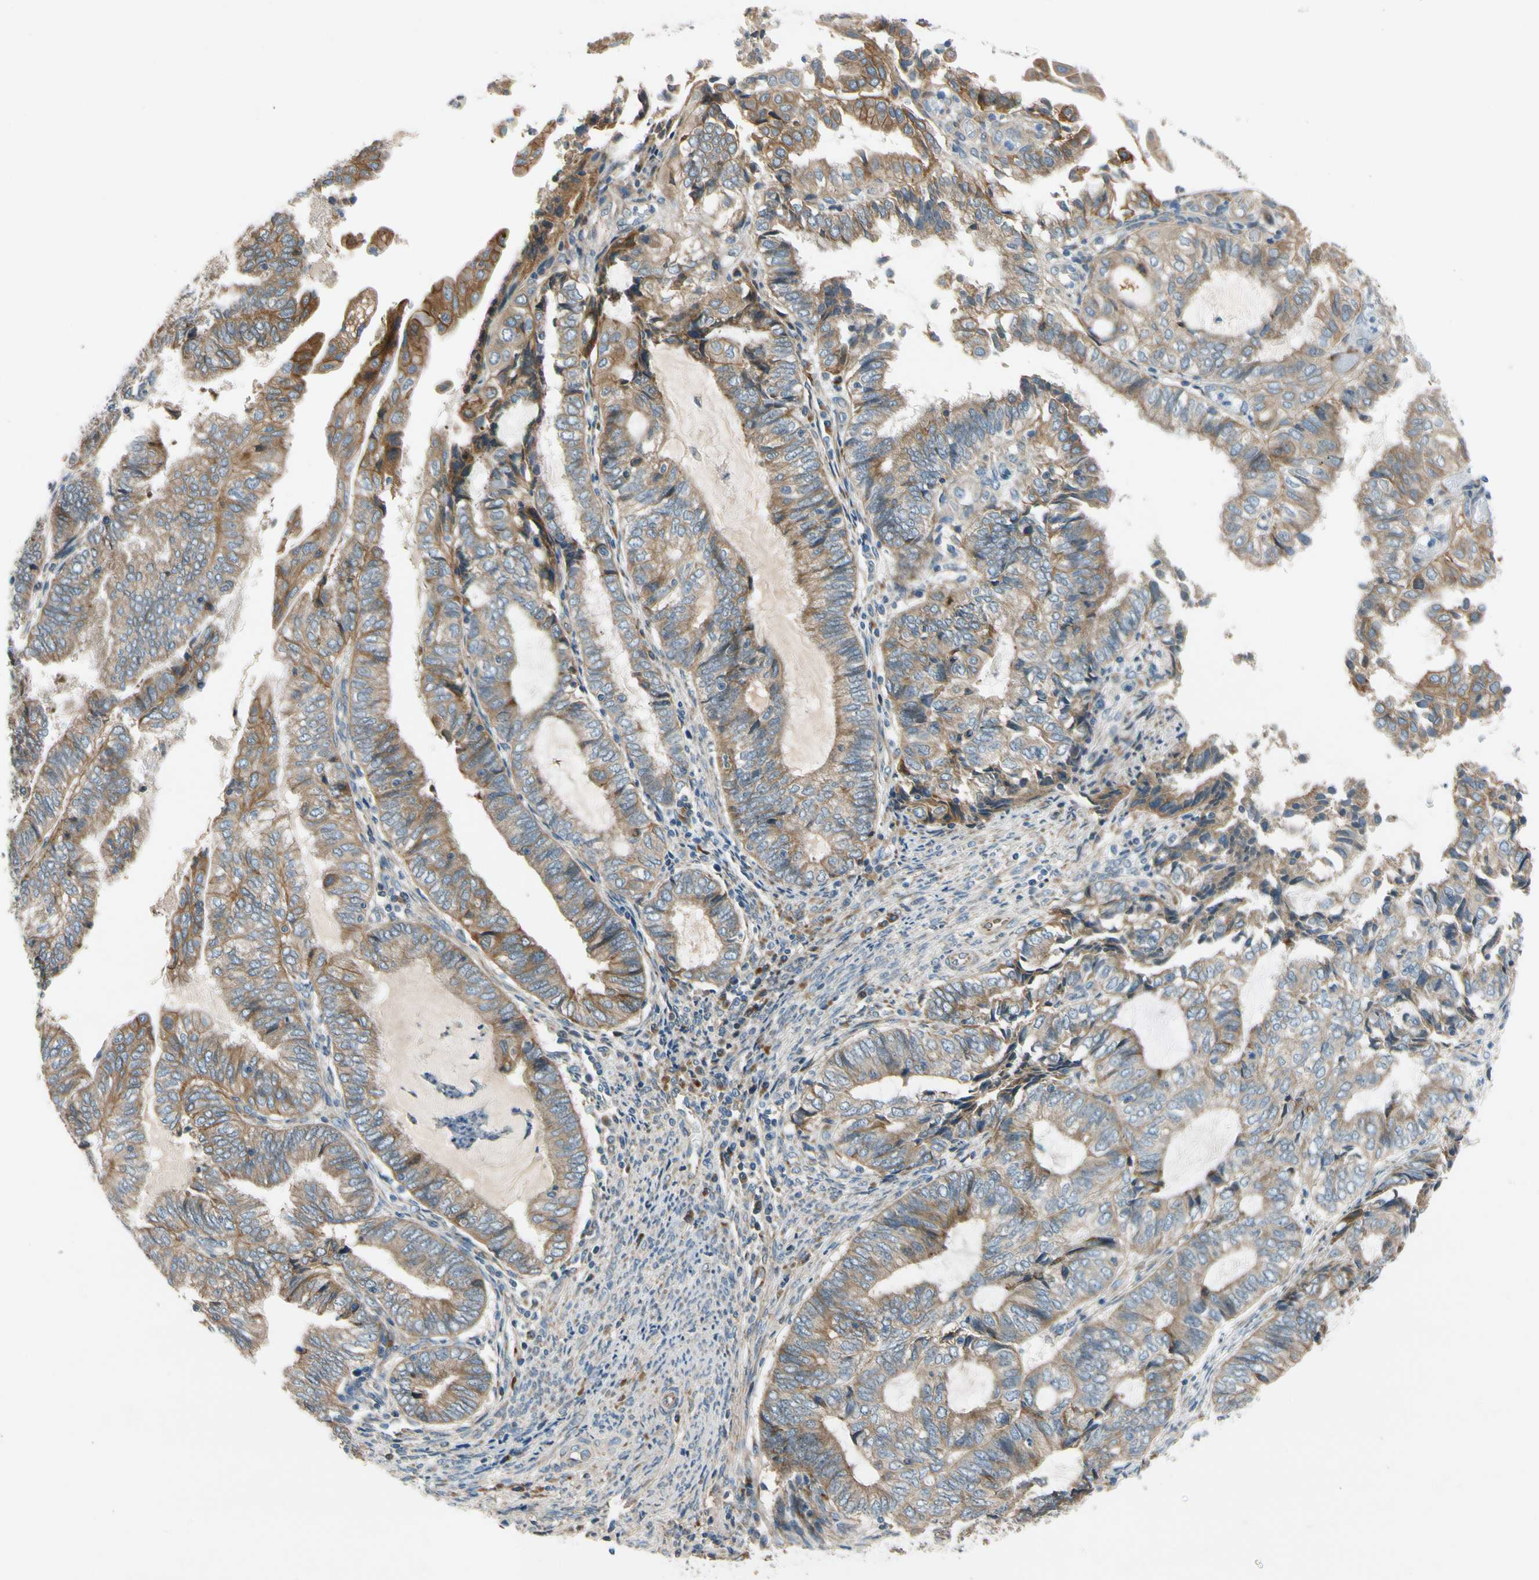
{"staining": {"intensity": "moderate", "quantity": ">75%", "location": "cytoplasmic/membranous"}, "tissue": "endometrial cancer", "cell_type": "Tumor cells", "image_type": "cancer", "snomed": [{"axis": "morphology", "description": "Adenocarcinoma, NOS"}, {"axis": "topography", "description": "Uterus"}, {"axis": "topography", "description": "Endometrium"}], "caption": "Immunohistochemistry (IHC) histopathology image of neoplastic tissue: human endometrial adenocarcinoma stained using immunohistochemistry demonstrates medium levels of moderate protein expression localized specifically in the cytoplasmic/membranous of tumor cells, appearing as a cytoplasmic/membranous brown color.", "gene": "MST1R", "patient": {"sex": "female", "age": 70}}